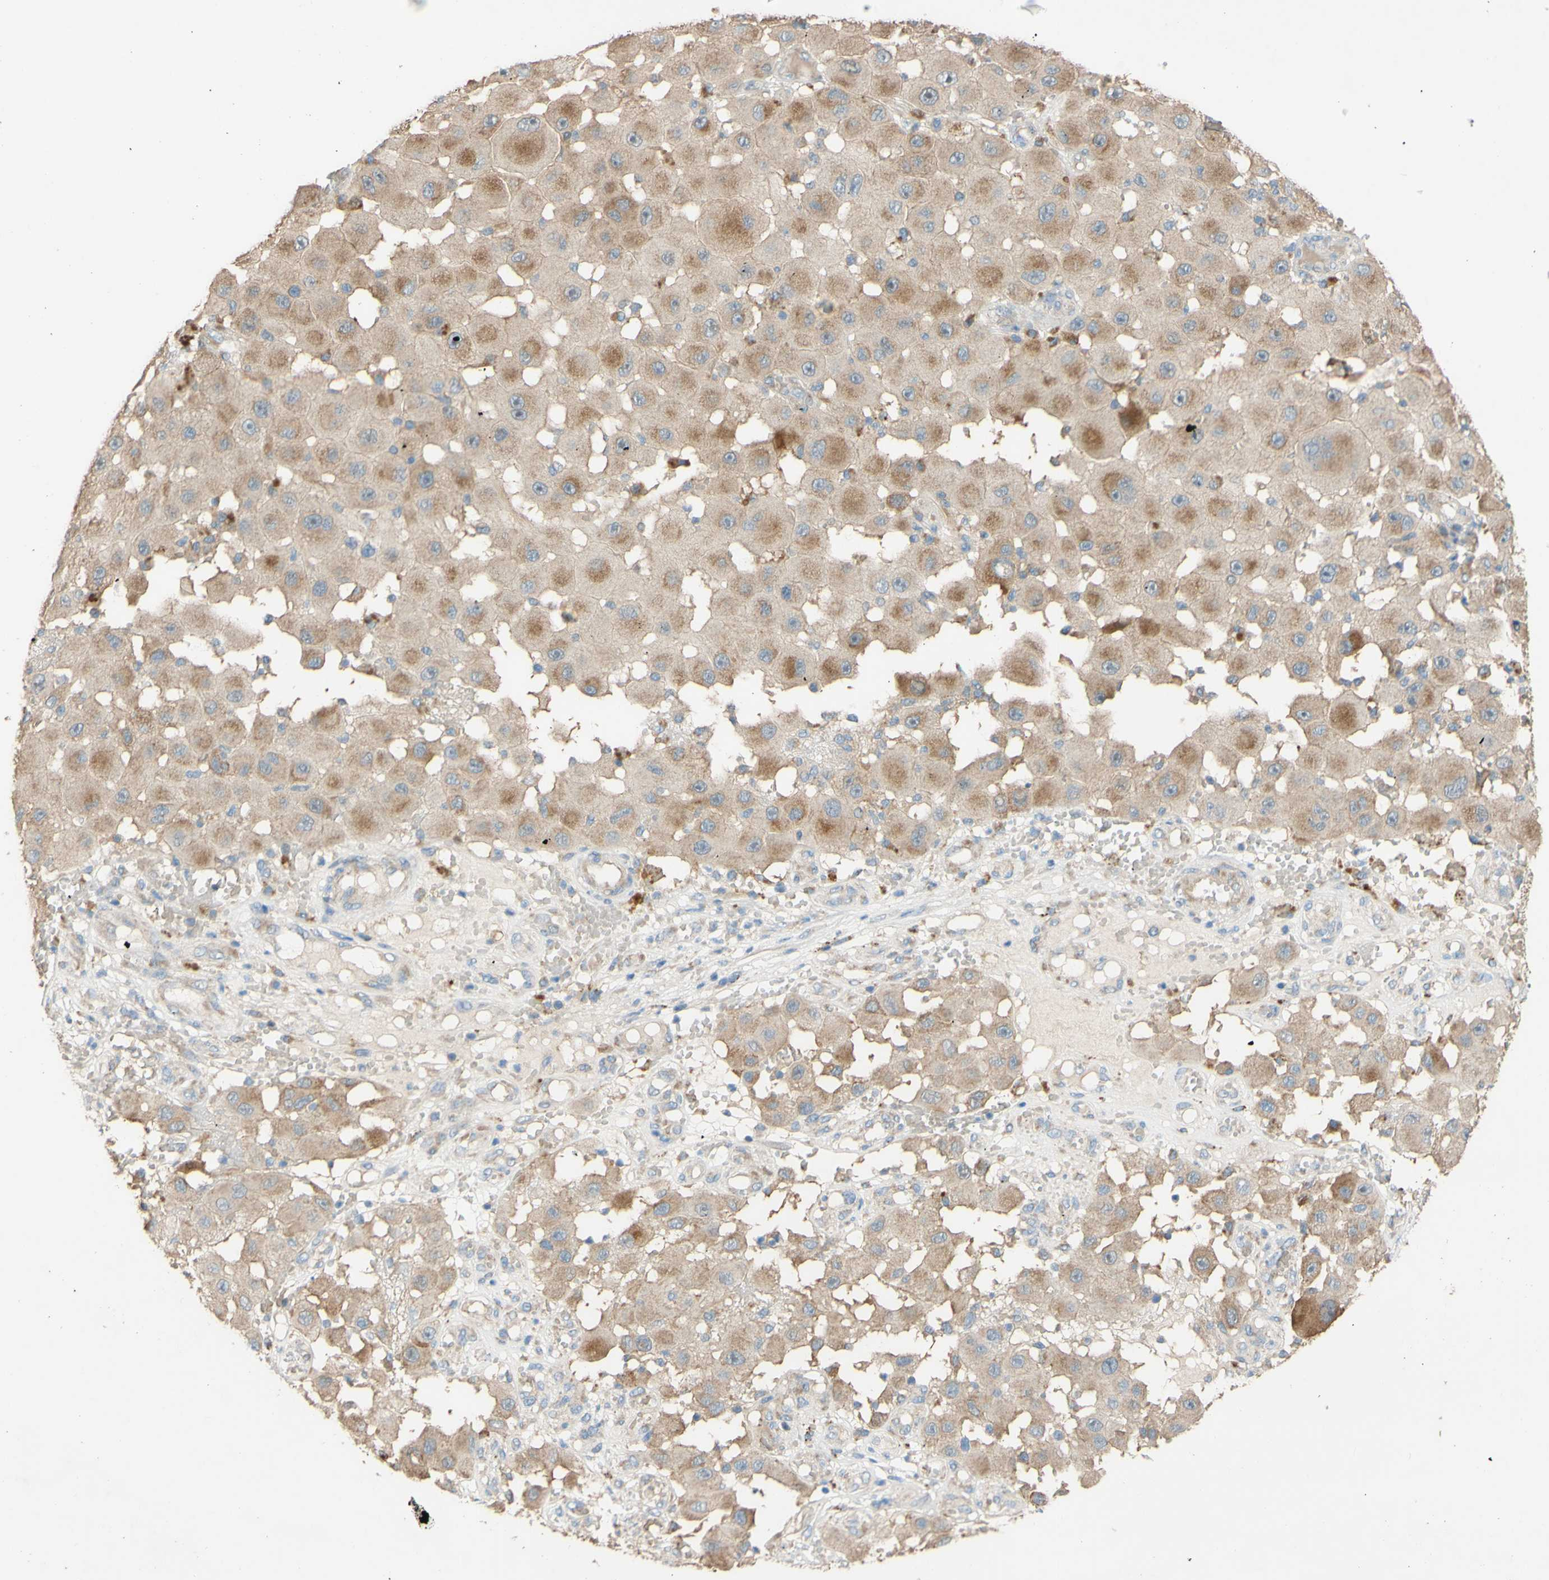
{"staining": {"intensity": "moderate", "quantity": ">75%", "location": "cytoplasmic/membranous"}, "tissue": "melanoma", "cell_type": "Tumor cells", "image_type": "cancer", "snomed": [{"axis": "morphology", "description": "Malignant melanoma, NOS"}, {"axis": "topography", "description": "Skin"}], "caption": "A photomicrograph of human melanoma stained for a protein shows moderate cytoplasmic/membranous brown staining in tumor cells. (DAB = brown stain, brightfield microscopy at high magnification).", "gene": "DKK3", "patient": {"sex": "female", "age": 81}}